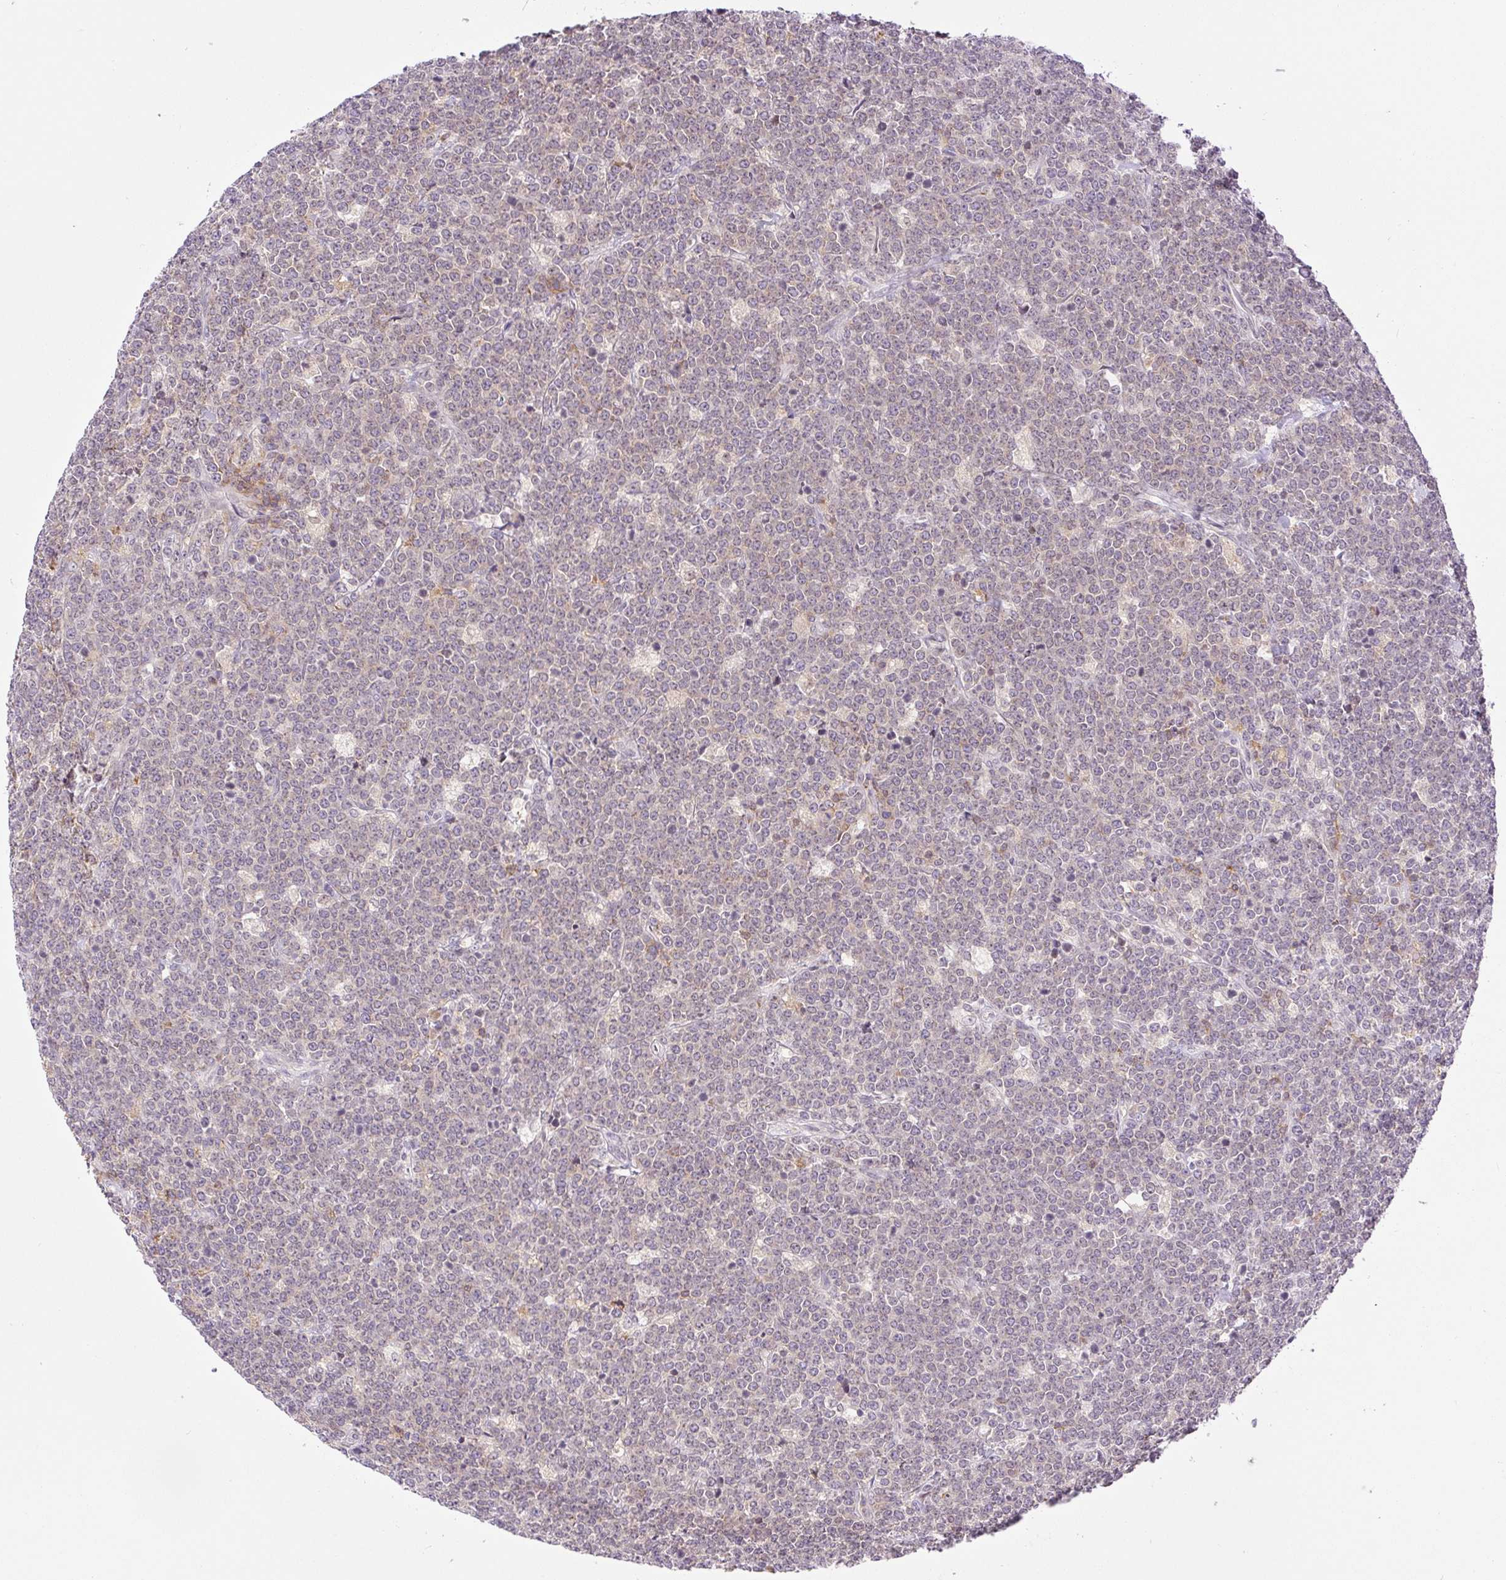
{"staining": {"intensity": "weak", "quantity": "<25%", "location": "cytoplasmic/membranous"}, "tissue": "lymphoma", "cell_type": "Tumor cells", "image_type": "cancer", "snomed": [{"axis": "morphology", "description": "Malignant lymphoma, non-Hodgkin's type, High grade"}, {"axis": "topography", "description": "Small intestine"}, {"axis": "topography", "description": "Colon"}], "caption": "High-grade malignant lymphoma, non-Hodgkin's type was stained to show a protein in brown. There is no significant positivity in tumor cells.", "gene": "CARD11", "patient": {"sex": "male", "age": 8}}